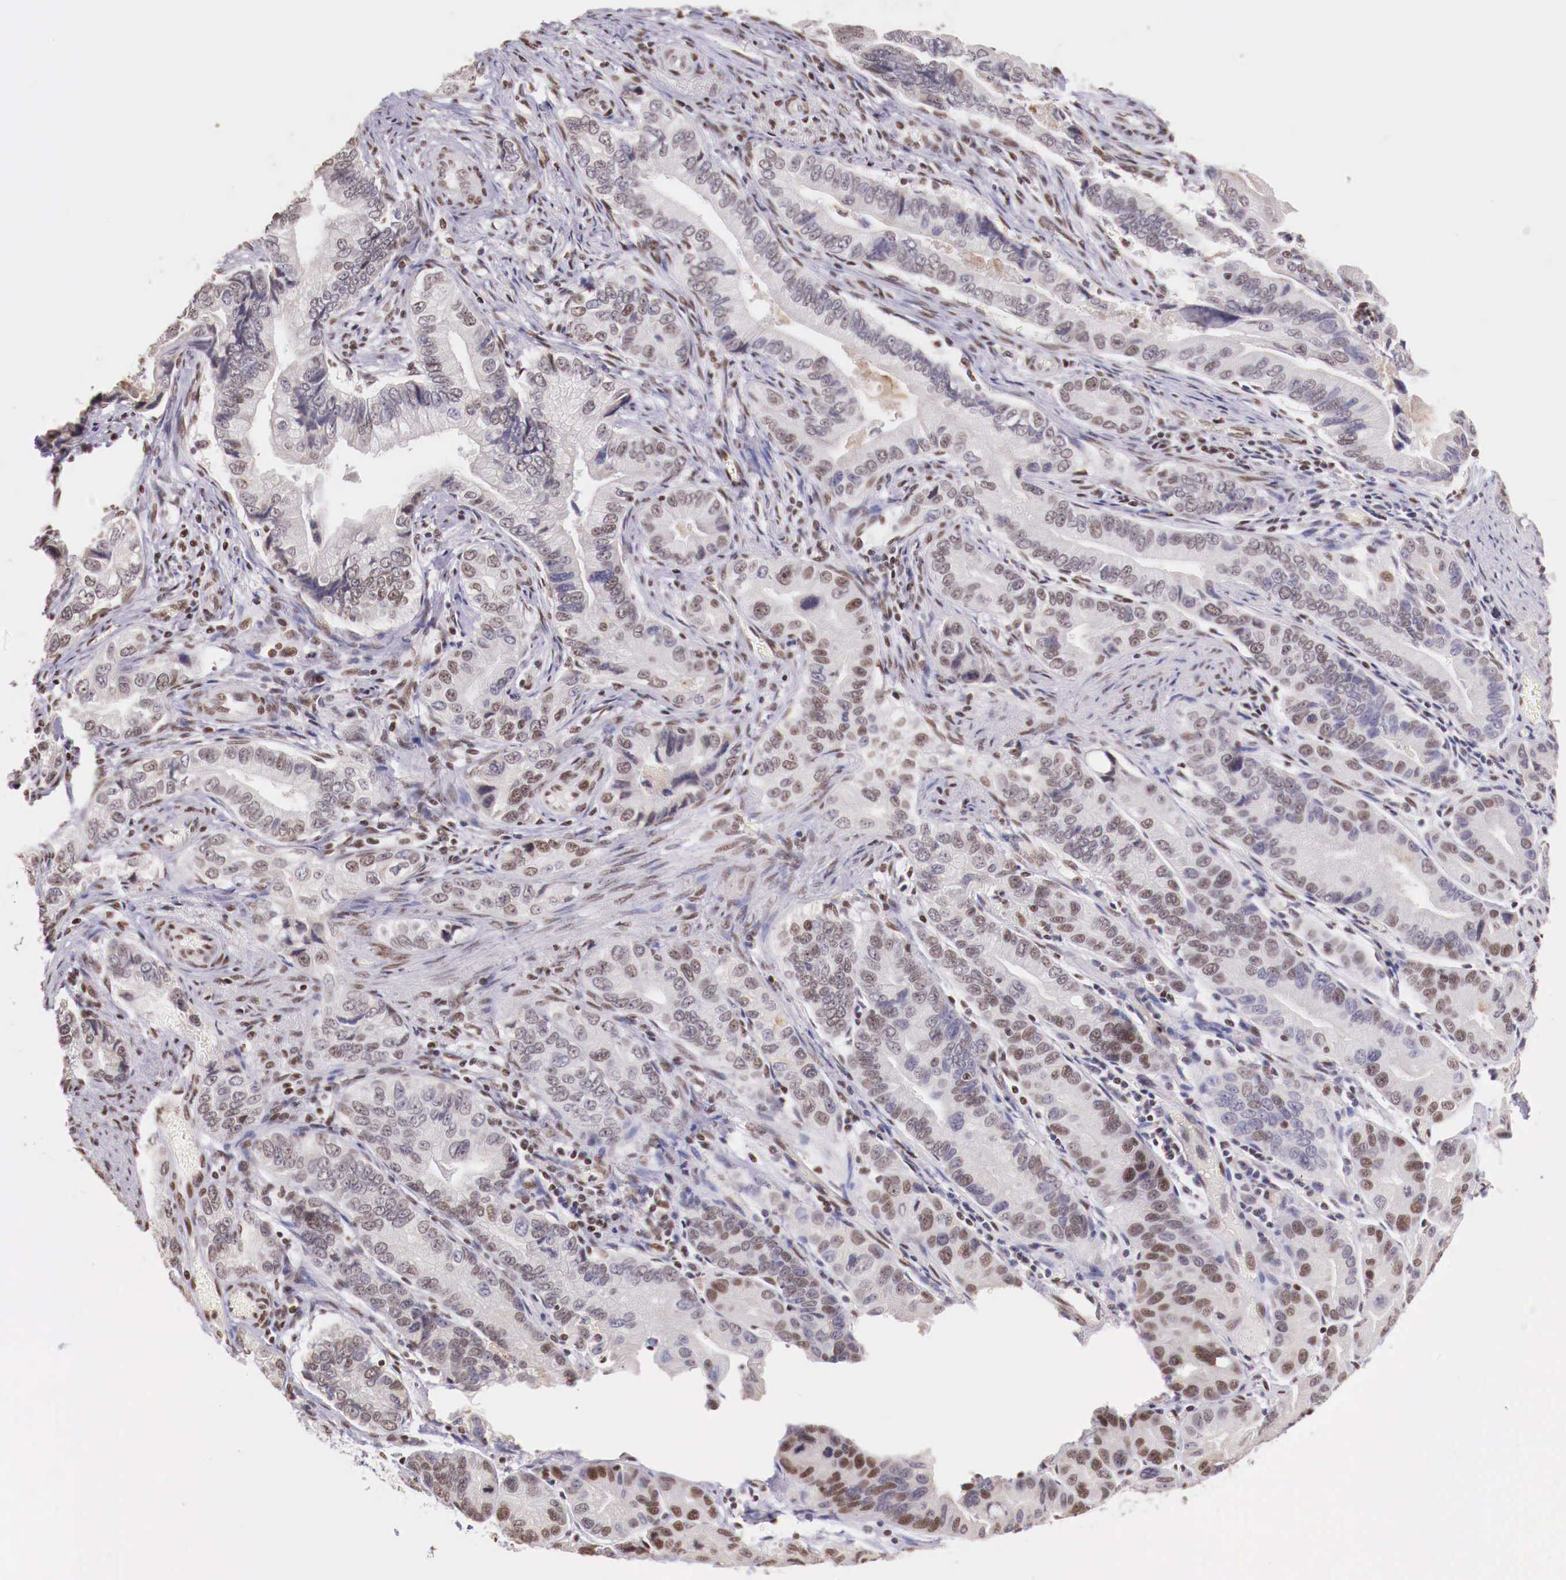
{"staining": {"intensity": "weak", "quantity": "<25%", "location": "nuclear"}, "tissue": "pancreatic cancer", "cell_type": "Tumor cells", "image_type": "cancer", "snomed": [{"axis": "morphology", "description": "Adenocarcinoma, NOS"}, {"axis": "topography", "description": "Pancreas"}, {"axis": "topography", "description": "Stomach, upper"}], "caption": "DAB (3,3'-diaminobenzidine) immunohistochemical staining of pancreatic cancer demonstrates no significant staining in tumor cells.", "gene": "SP1", "patient": {"sex": "male", "age": 77}}